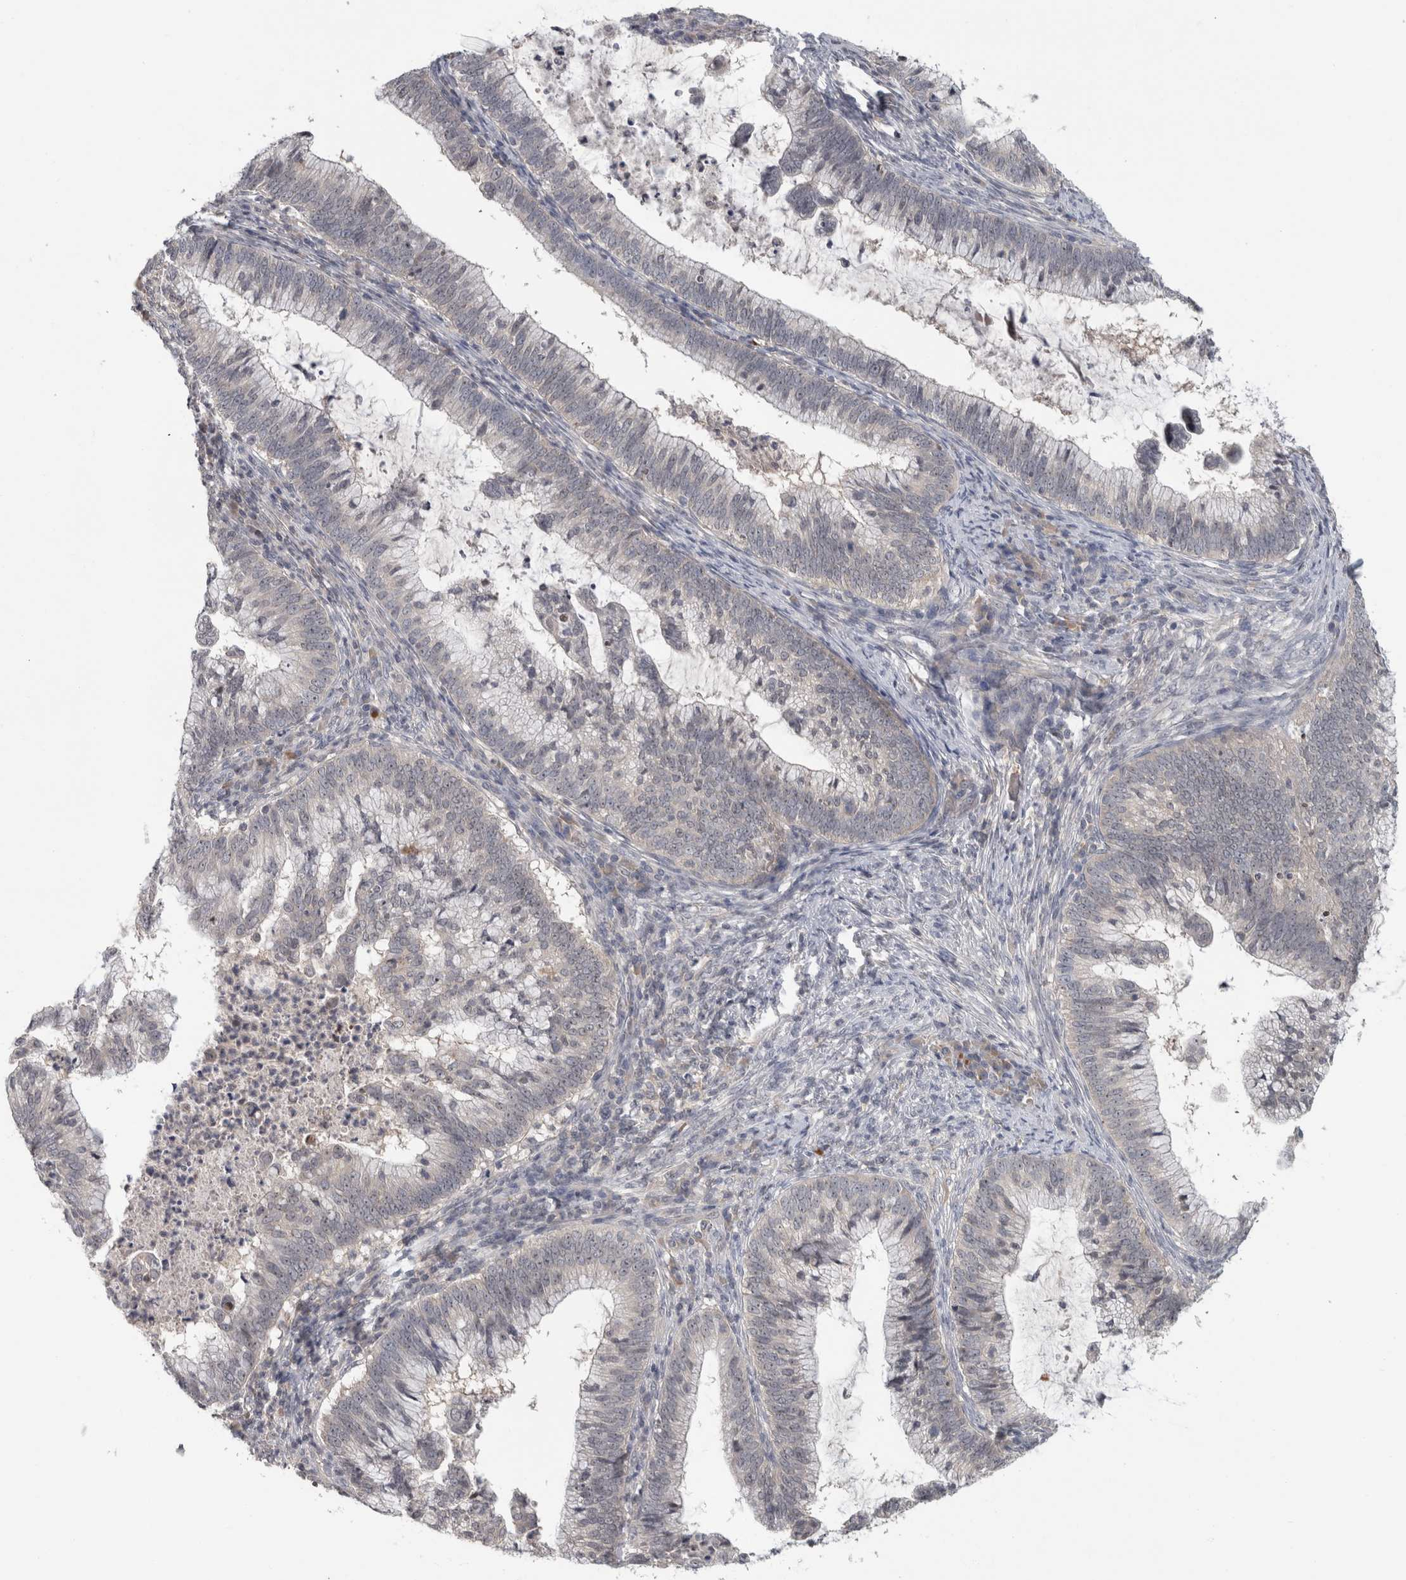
{"staining": {"intensity": "negative", "quantity": "none", "location": "none"}, "tissue": "cervical cancer", "cell_type": "Tumor cells", "image_type": "cancer", "snomed": [{"axis": "morphology", "description": "Adenocarcinoma, NOS"}, {"axis": "topography", "description": "Cervix"}], "caption": "Immunohistochemistry (IHC) of cervical cancer (adenocarcinoma) demonstrates no positivity in tumor cells.", "gene": "RBM28", "patient": {"sex": "female", "age": 36}}